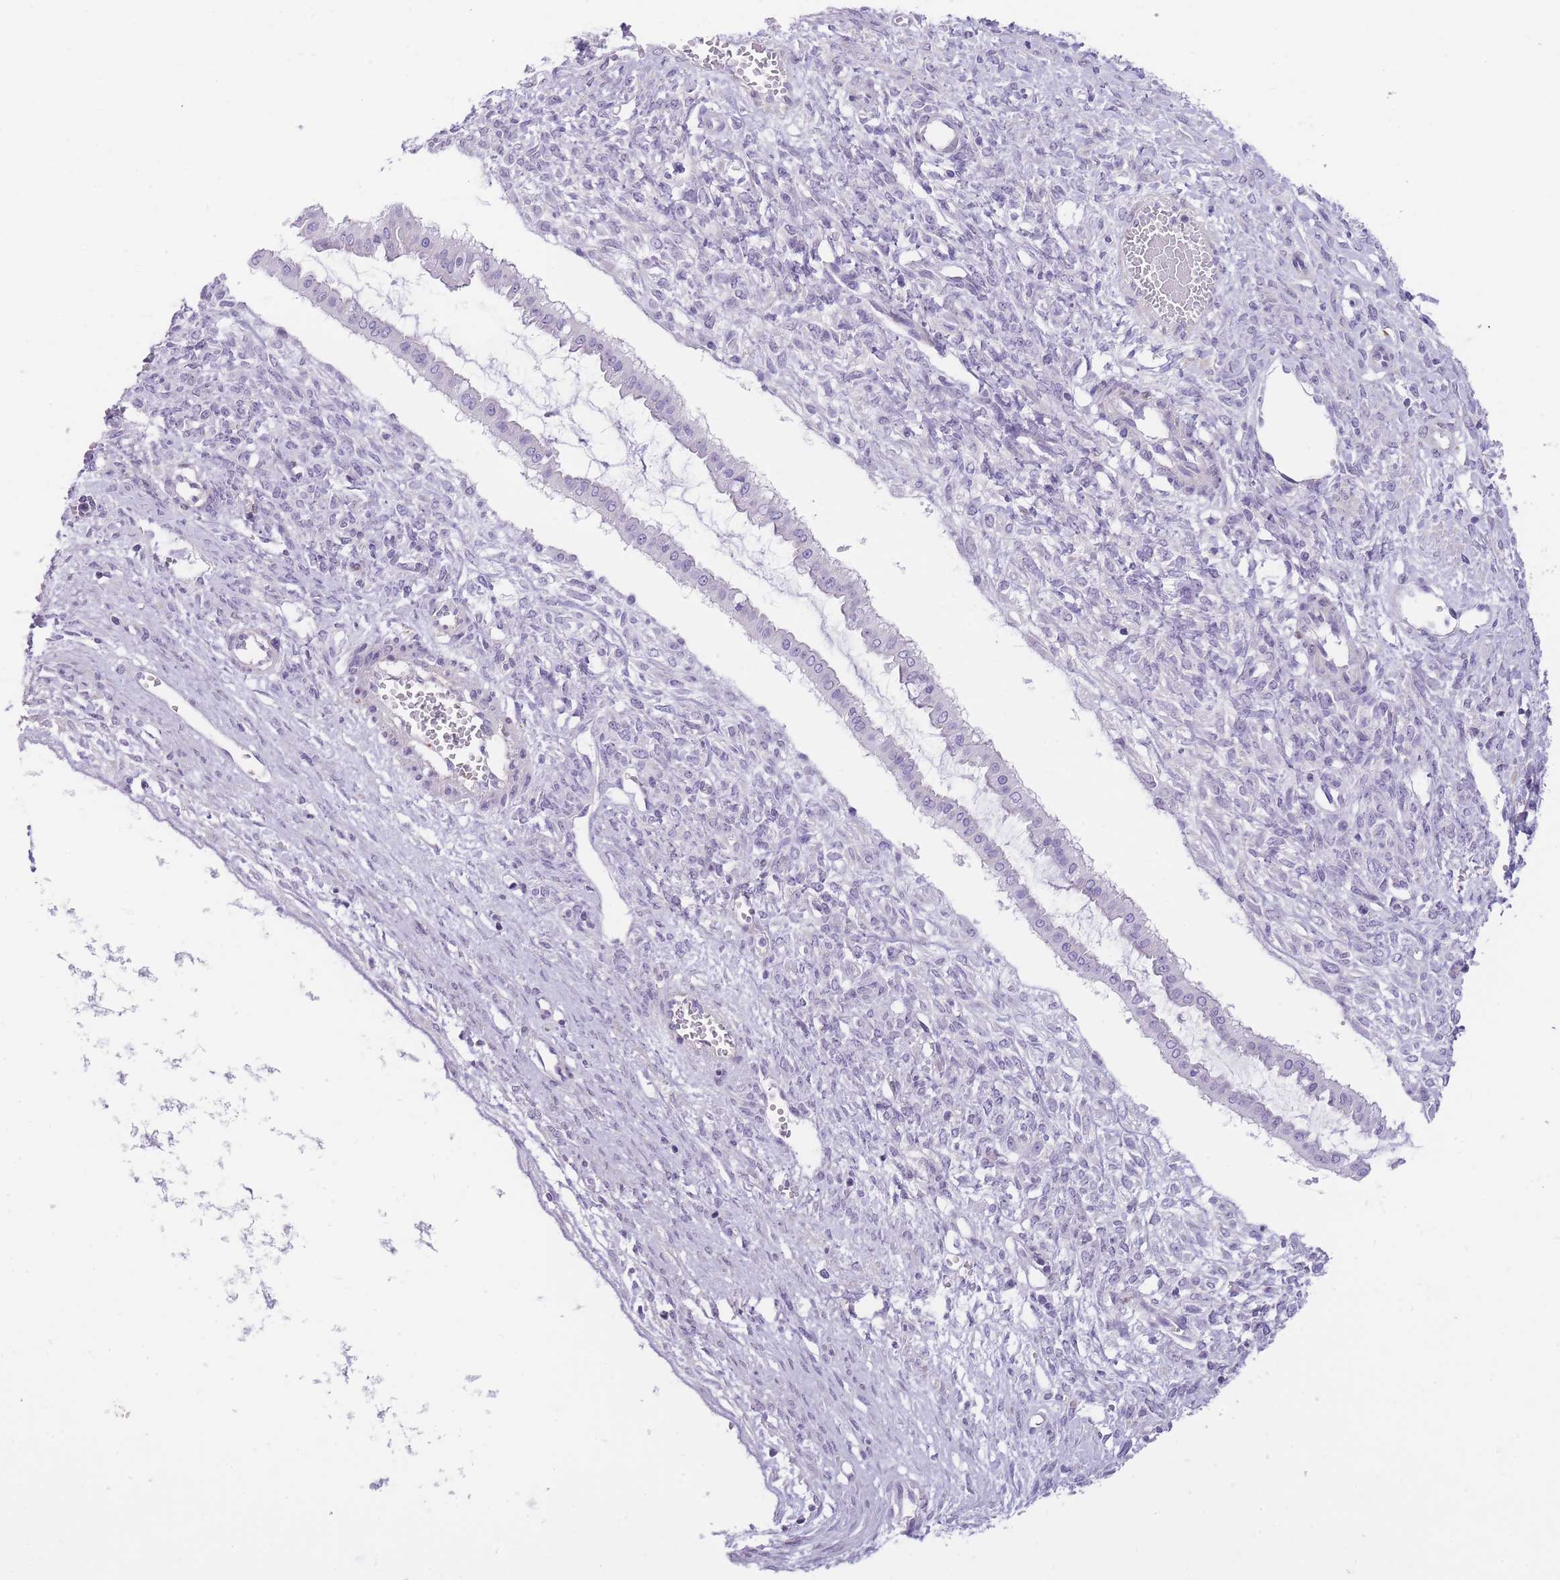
{"staining": {"intensity": "negative", "quantity": "none", "location": "none"}, "tissue": "ovarian cancer", "cell_type": "Tumor cells", "image_type": "cancer", "snomed": [{"axis": "morphology", "description": "Cystadenocarcinoma, mucinous, NOS"}, {"axis": "topography", "description": "Ovary"}], "caption": "High power microscopy image of an immunohistochemistry micrograph of ovarian cancer, revealing no significant positivity in tumor cells. Brightfield microscopy of immunohistochemistry (IHC) stained with DAB (3,3'-diaminobenzidine) (brown) and hematoxylin (blue), captured at high magnification.", "gene": "OR11H12", "patient": {"sex": "female", "age": 73}}